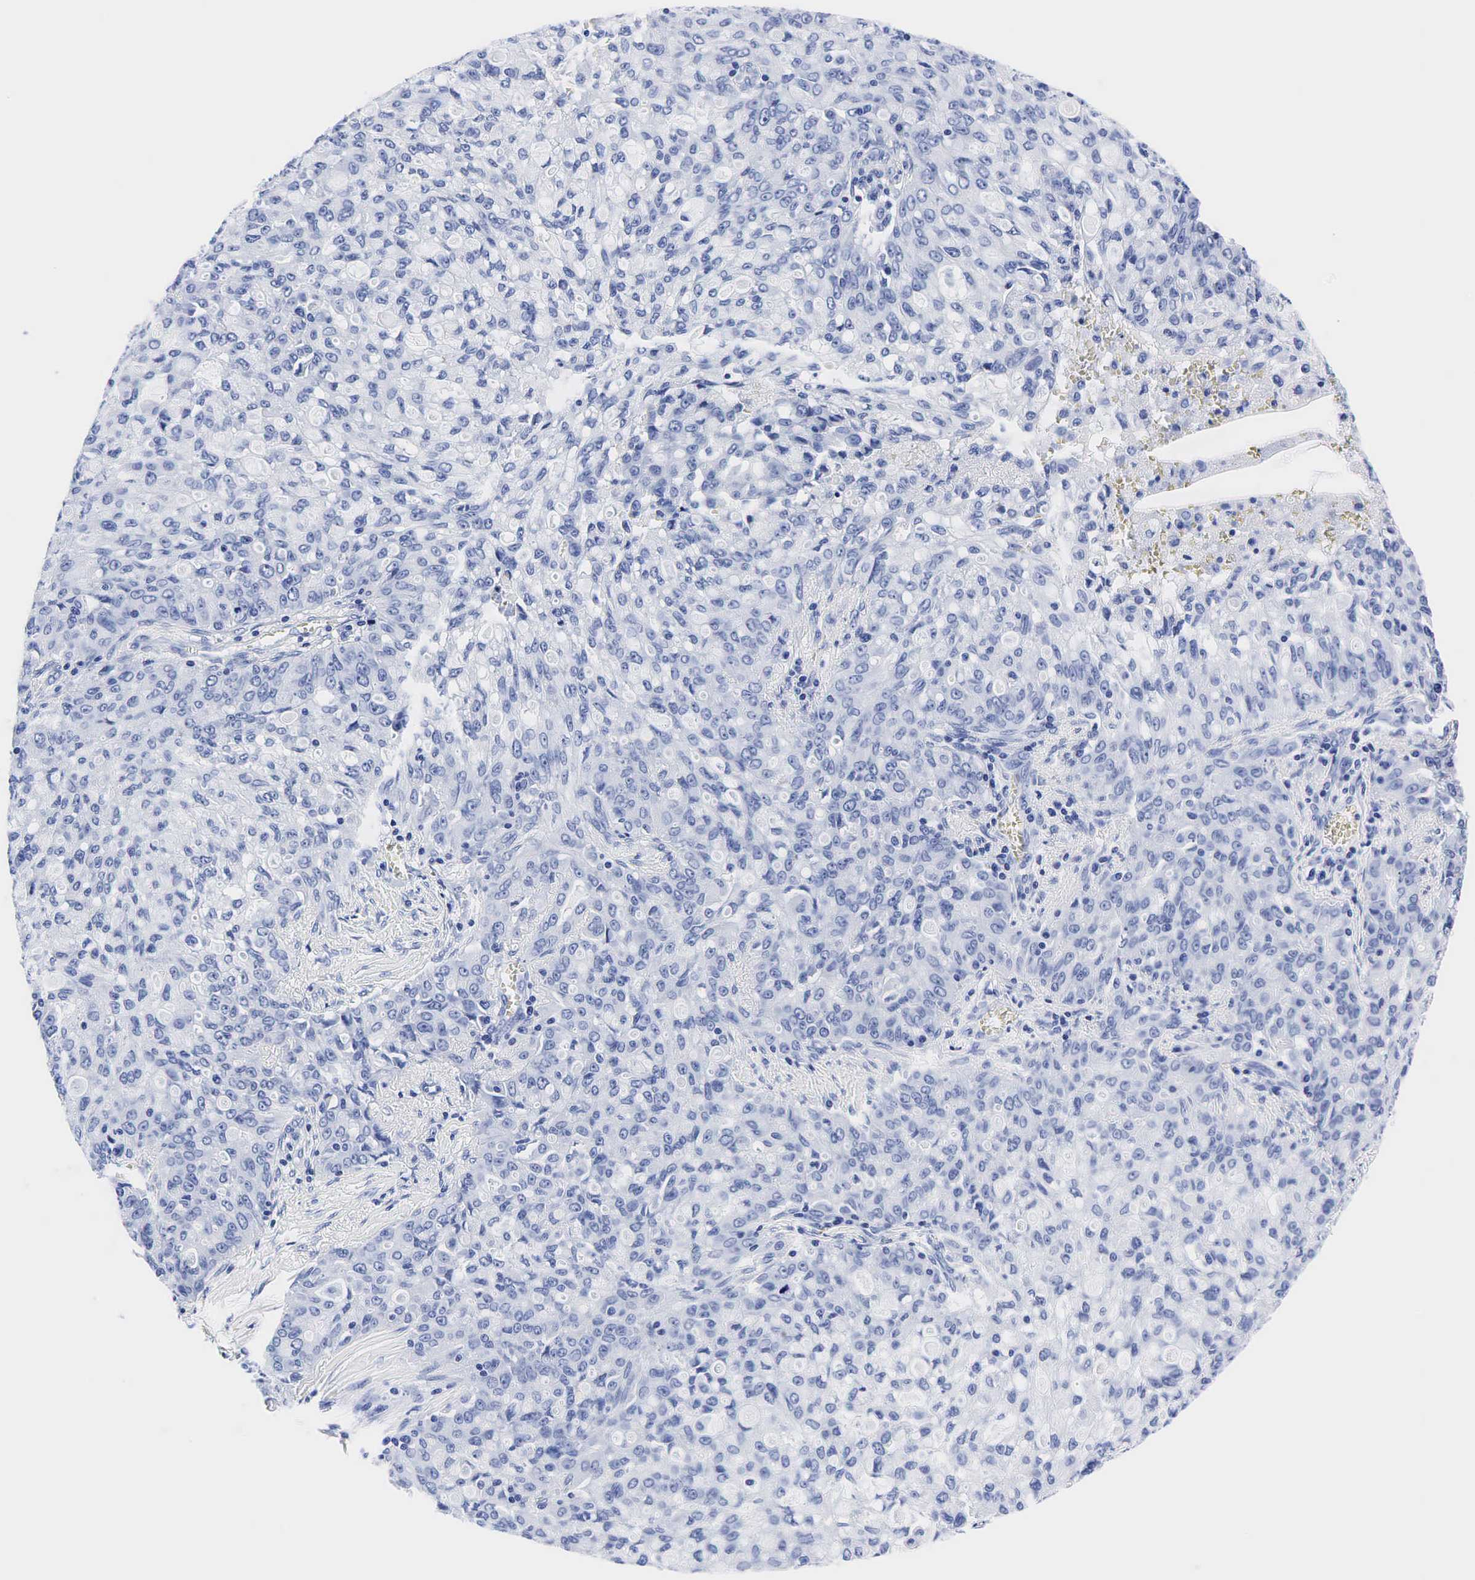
{"staining": {"intensity": "negative", "quantity": "none", "location": "none"}, "tissue": "lung cancer", "cell_type": "Tumor cells", "image_type": "cancer", "snomed": [{"axis": "morphology", "description": "Adenocarcinoma, NOS"}, {"axis": "topography", "description": "Lung"}], "caption": "This micrograph is of lung cancer stained with IHC to label a protein in brown with the nuclei are counter-stained blue. There is no expression in tumor cells. Nuclei are stained in blue.", "gene": "TG", "patient": {"sex": "female", "age": 44}}